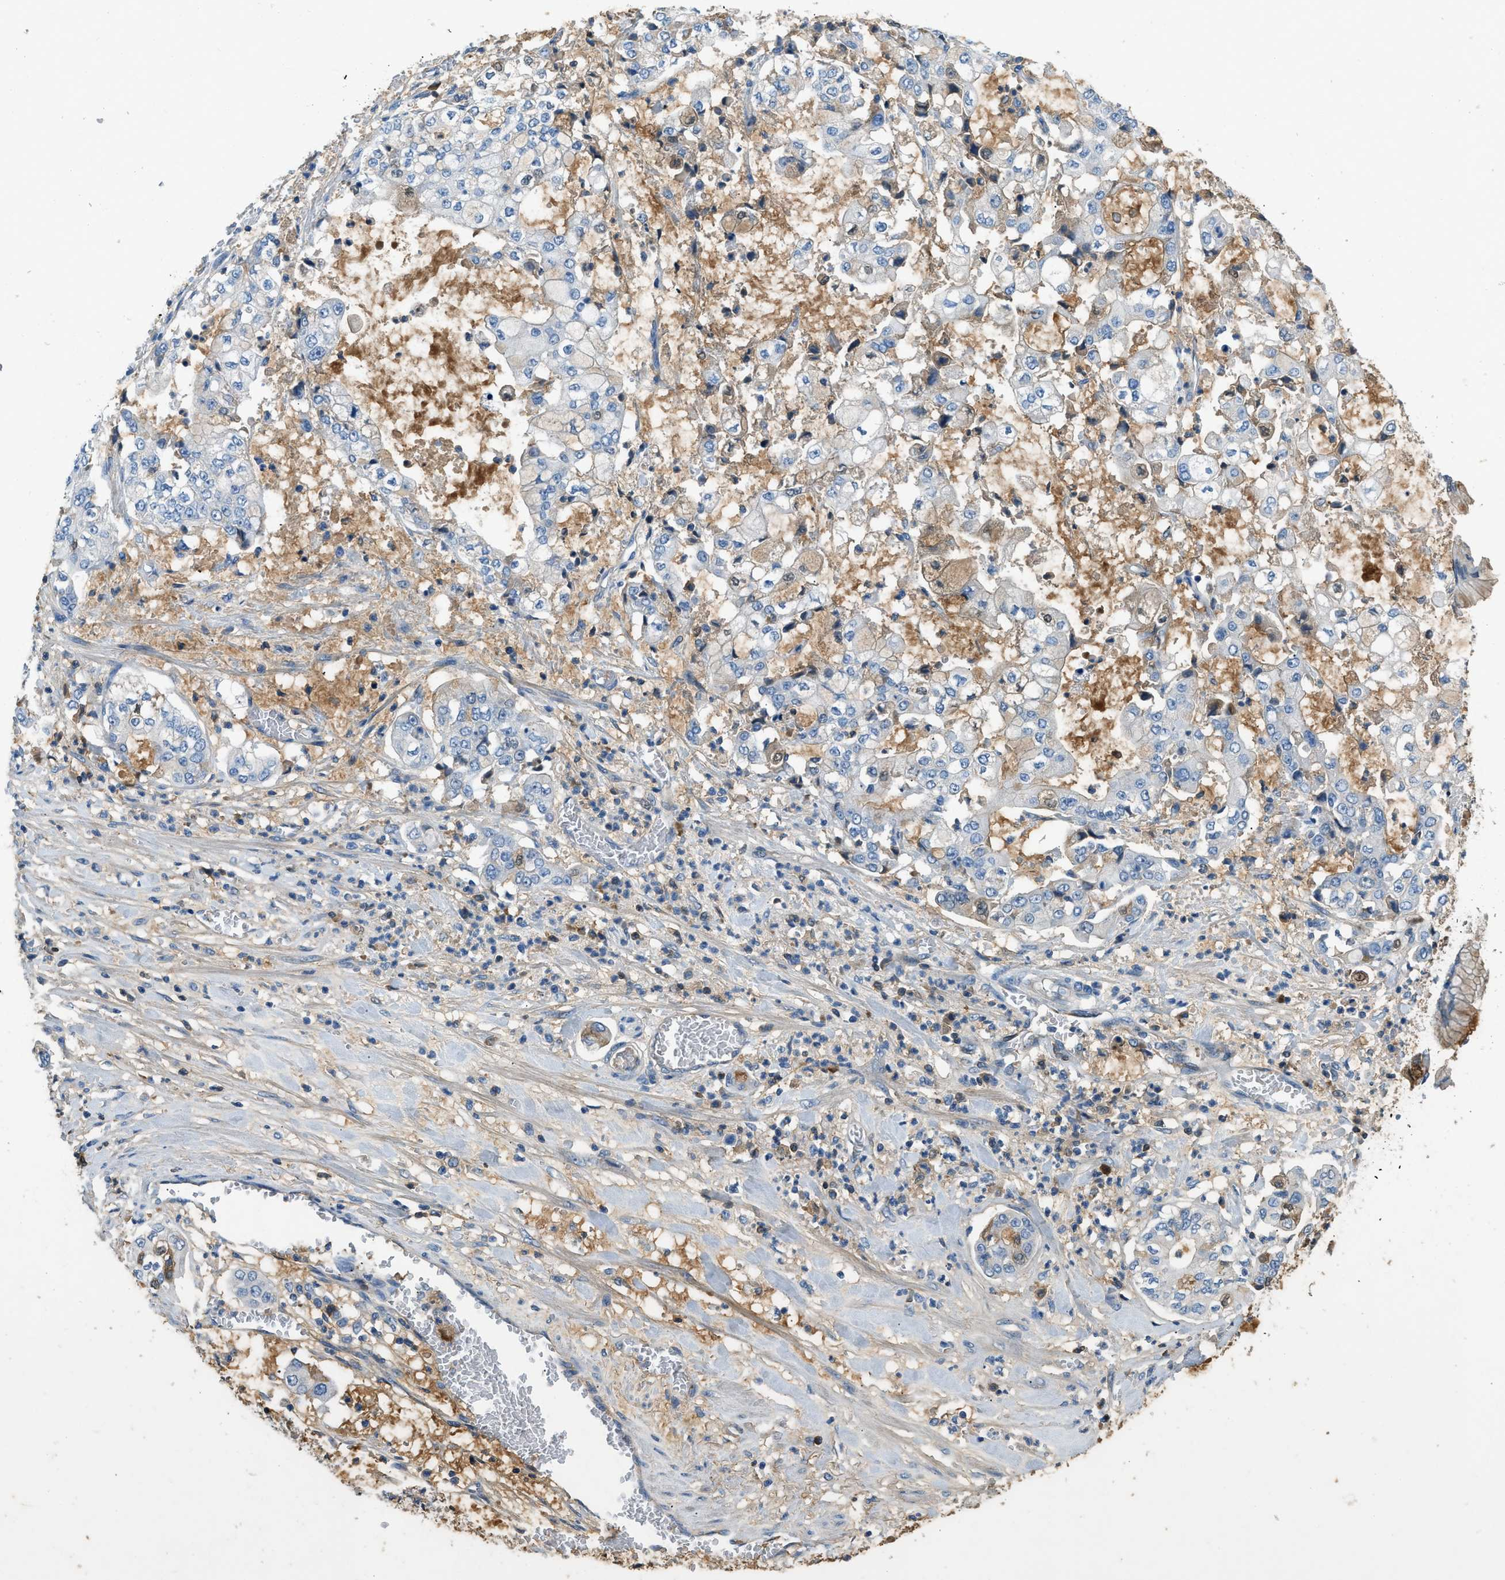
{"staining": {"intensity": "weak", "quantity": "<25%", "location": "cytoplasmic/membranous"}, "tissue": "stomach cancer", "cell_type": "Tumor cells", "image_type": "cancer", "snomed": [{"axis": "morphology", "description": "Adenocarcinoma, NOS"}, {"axis": "topography", "description": "Stomach"}], "caption": "Tumor cells are negative for brown protein staining in adenocarcinoma (stomach). (DAB immunohistochemistry (IHC), high magnification).", "gene": "STC1", "patient": {"sex": "male", "age": 76}}